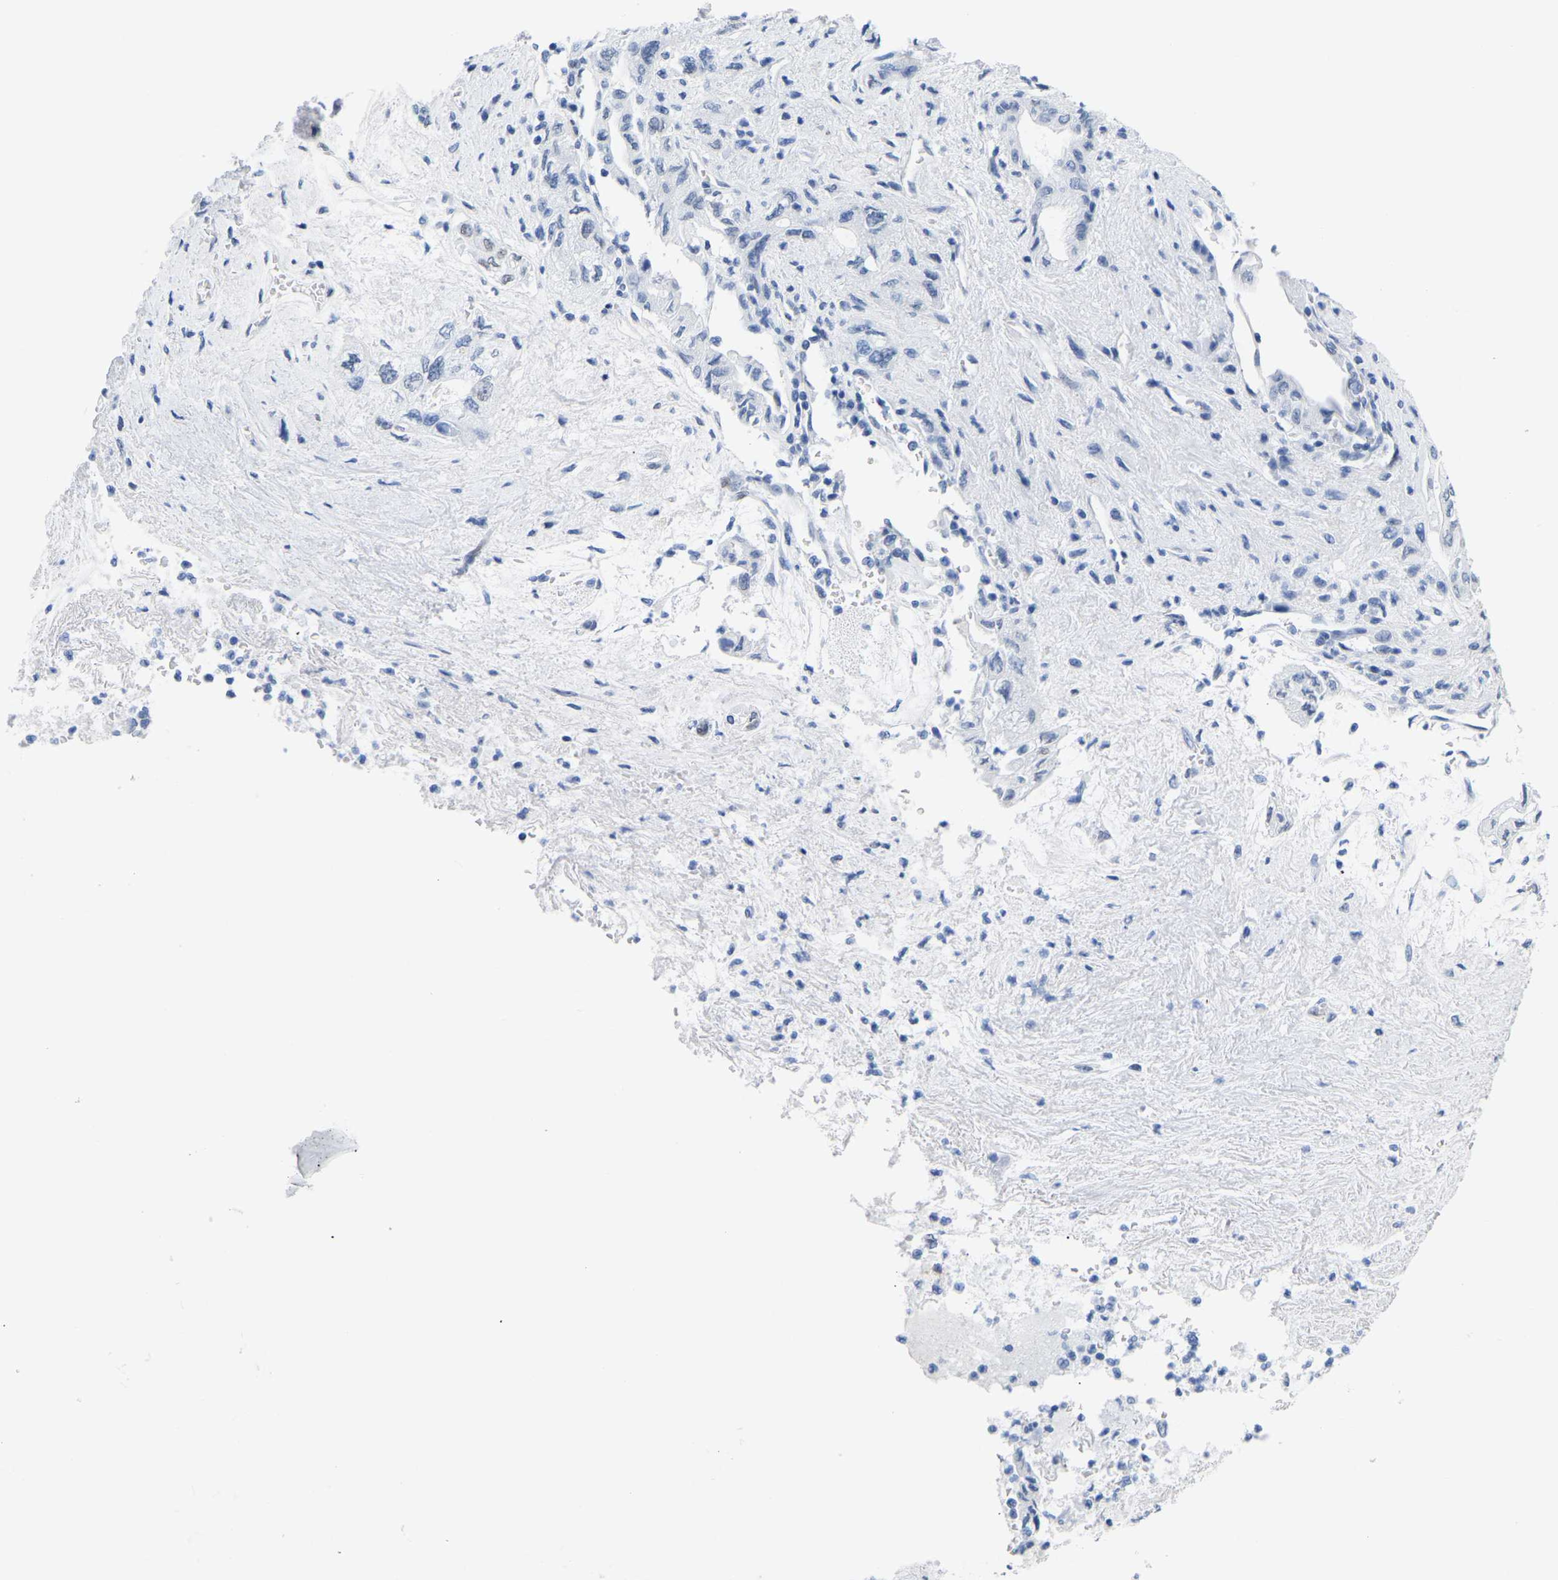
{"staining": {"intensity": "negative", "quantity": "none", "location": "none"}, "tissue": "pancreatic cancer", "cell_type": "Tumor cells", "image_type": "cancer", "snomed": [{"axis": "morphology", "description": "Adenocarcinoma, NOS"}, {"axis": "topography", "description": "Pancreas"}], "caption": "Tumor cells show no significant positivity in adenocarcinoma (pancreatic).", "gene": "UPK3A", "patient": {"sex": "female", "age": 73}}